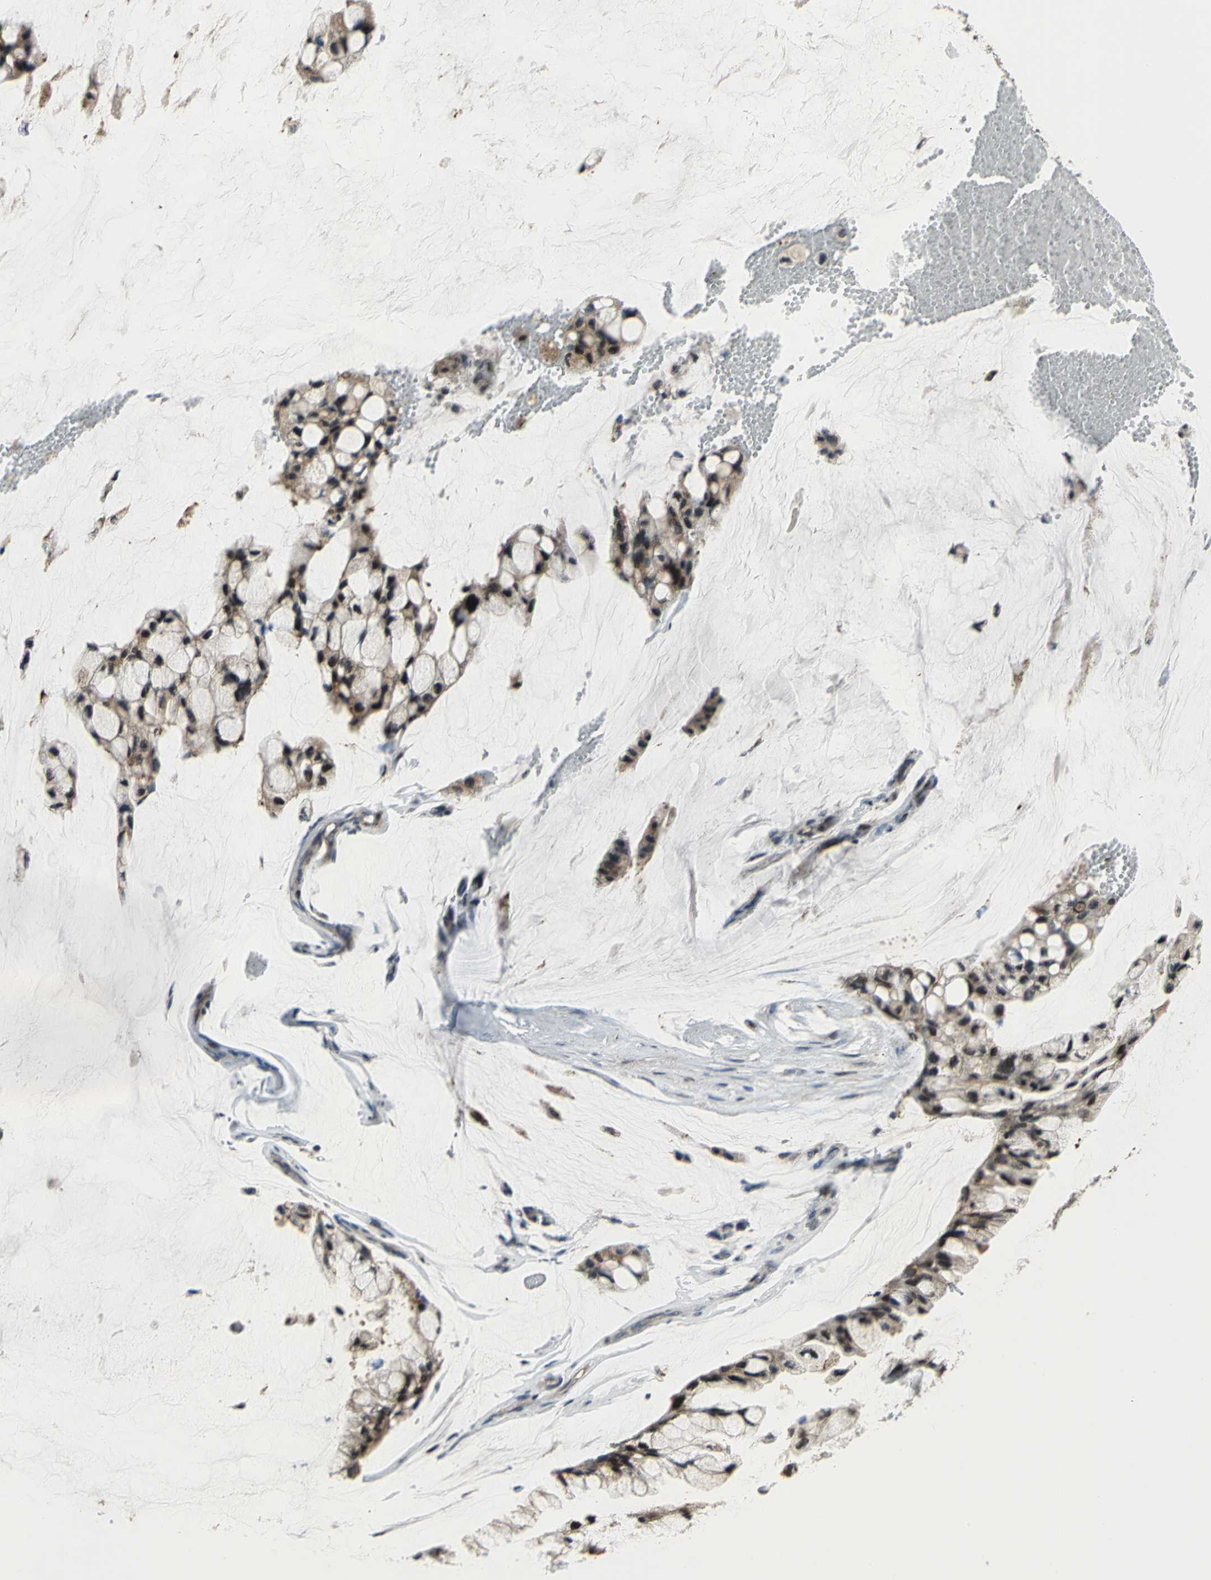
{"staining": {"intensity": "strong", "quantity": "25%-75%", "location": "nuclear"}, "tissue": "ovarian cancer", "cell_type": "Tumor cells", "image_type": "cancer", "snomed": [{"axis": "morphology", "description": "Cystadenocarcinoma, mucinous, NOS"}, {"axis": "topography", "description": "Ovary"}], "caption": "Strong nuclear protein positivity is identified in about 25%-75% of tumor cells in ovarian mucinous cystadenocarcinoma.", "gene": "PSMA4", "patient": {"sex": "female", "age": 39}}